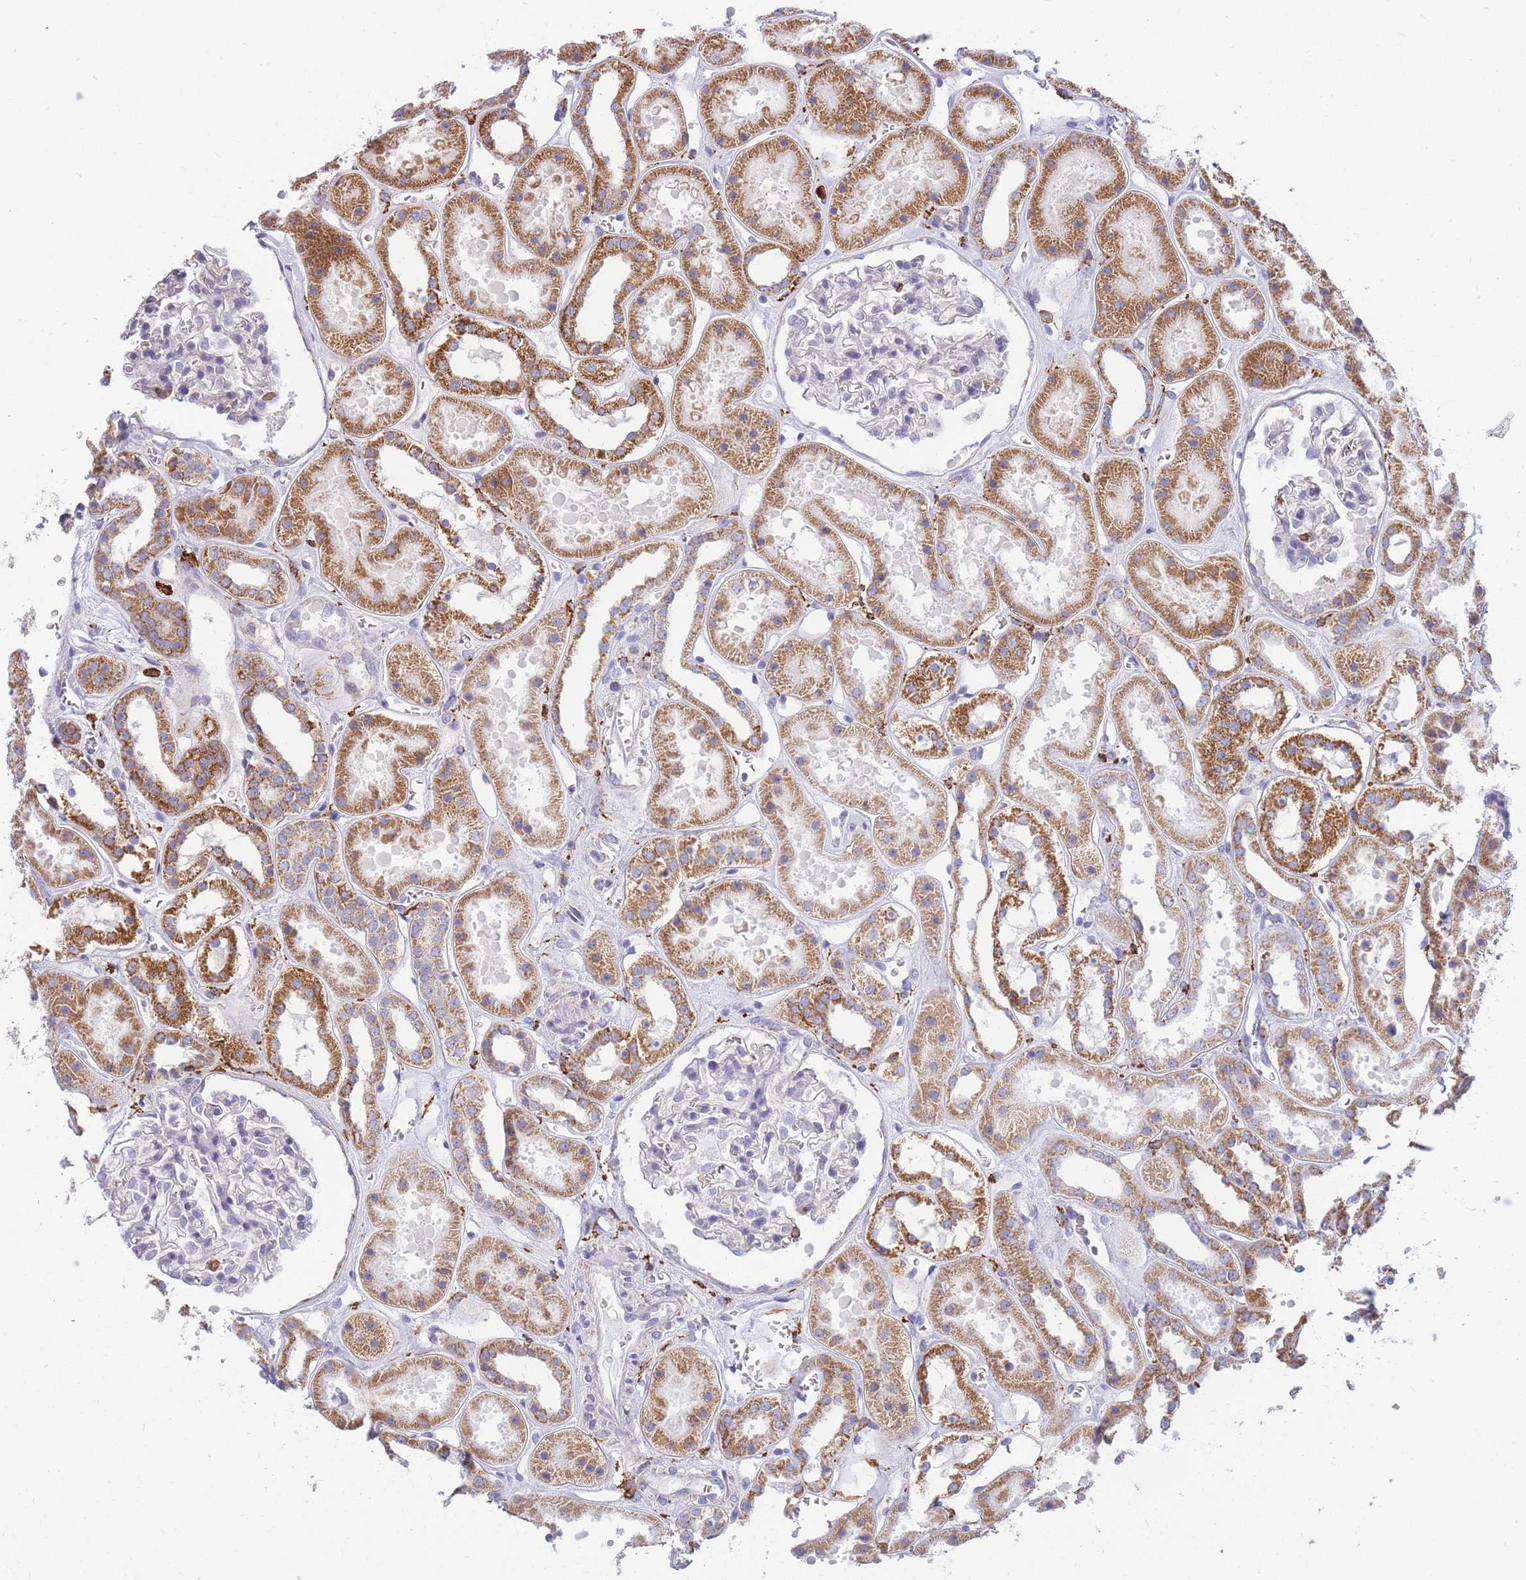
{"staining": {"intensity": "negative", "quantity": "none", "location": "none"}, "tissue": "kidney", "cell_type": "Cells in glomeruli", "image_type": "normal", "snomed": [{"axis": "morphology", "description": "Normal tissue, NOS"}, {"axis": "topography", "description": "Kidney"}], "caption": "DAB (3,3'-diaminobenzidine) immunohistochemical staining of normal human kidney demonstrates no significant expression in cells in glomeruli. Nuclei are stained in blue.", "gene": "MRPL54", "patient": {"sex": "female", "age": 41}}